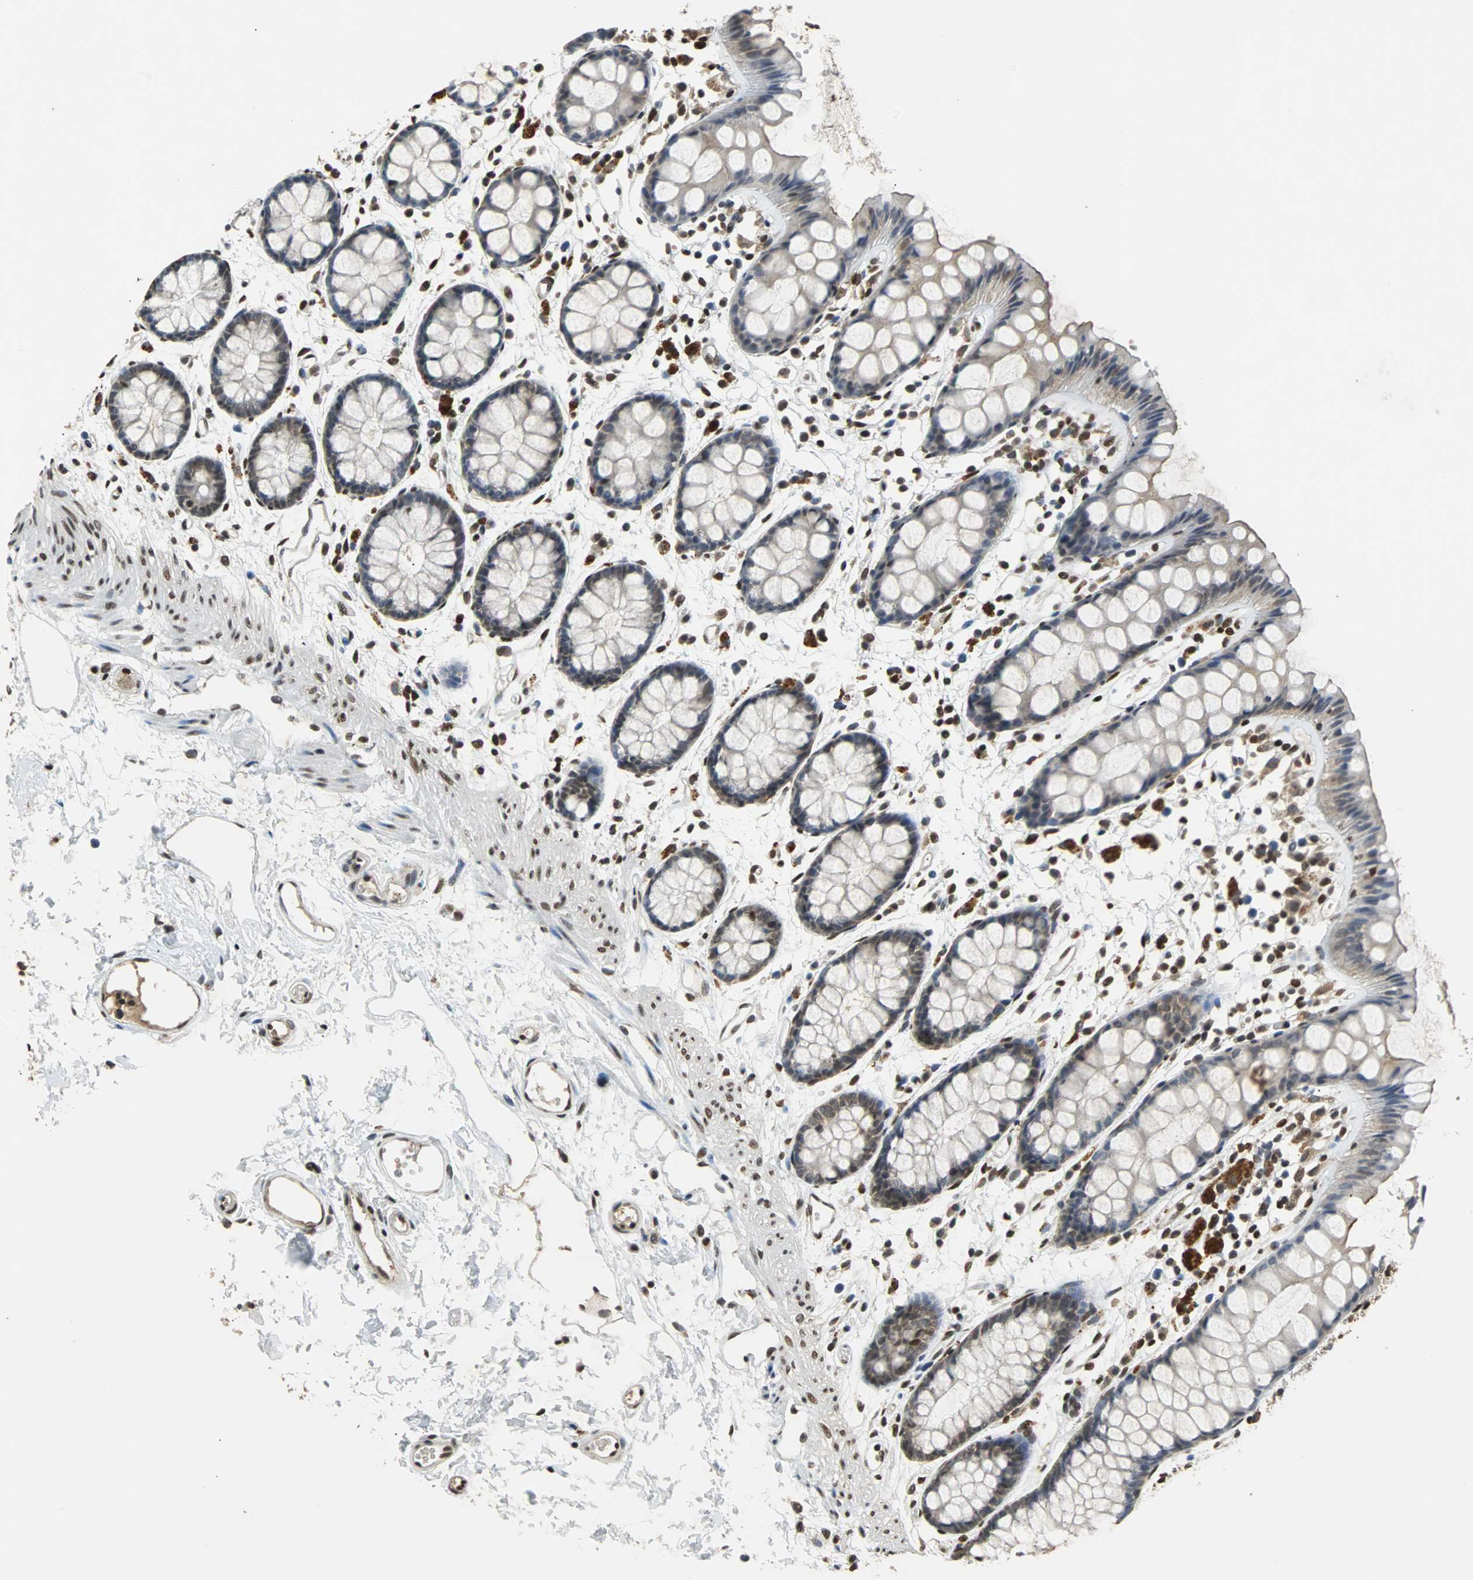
{"staining": {"intensity": "strong", "quantity": "25%-75%", "location": "cytoplasmic/membranous,nuclear"}, "tissue": "rectum", "cell_type": "Glandular cells", "image_type": "normal", "snomed": [{"axis": "morphology", "description": "Normal tissue, NOS"}, {"axis": "topography", "description": "Rectum"}], "caption": "Human rectum stained for a protein (brown) displays strong cytoplasmic/membranous,nuclear positive staining in approximately 25%-75% of glandular cells.", "gene": "PHC1", "patient": {"sex": "female", "age": 66}}